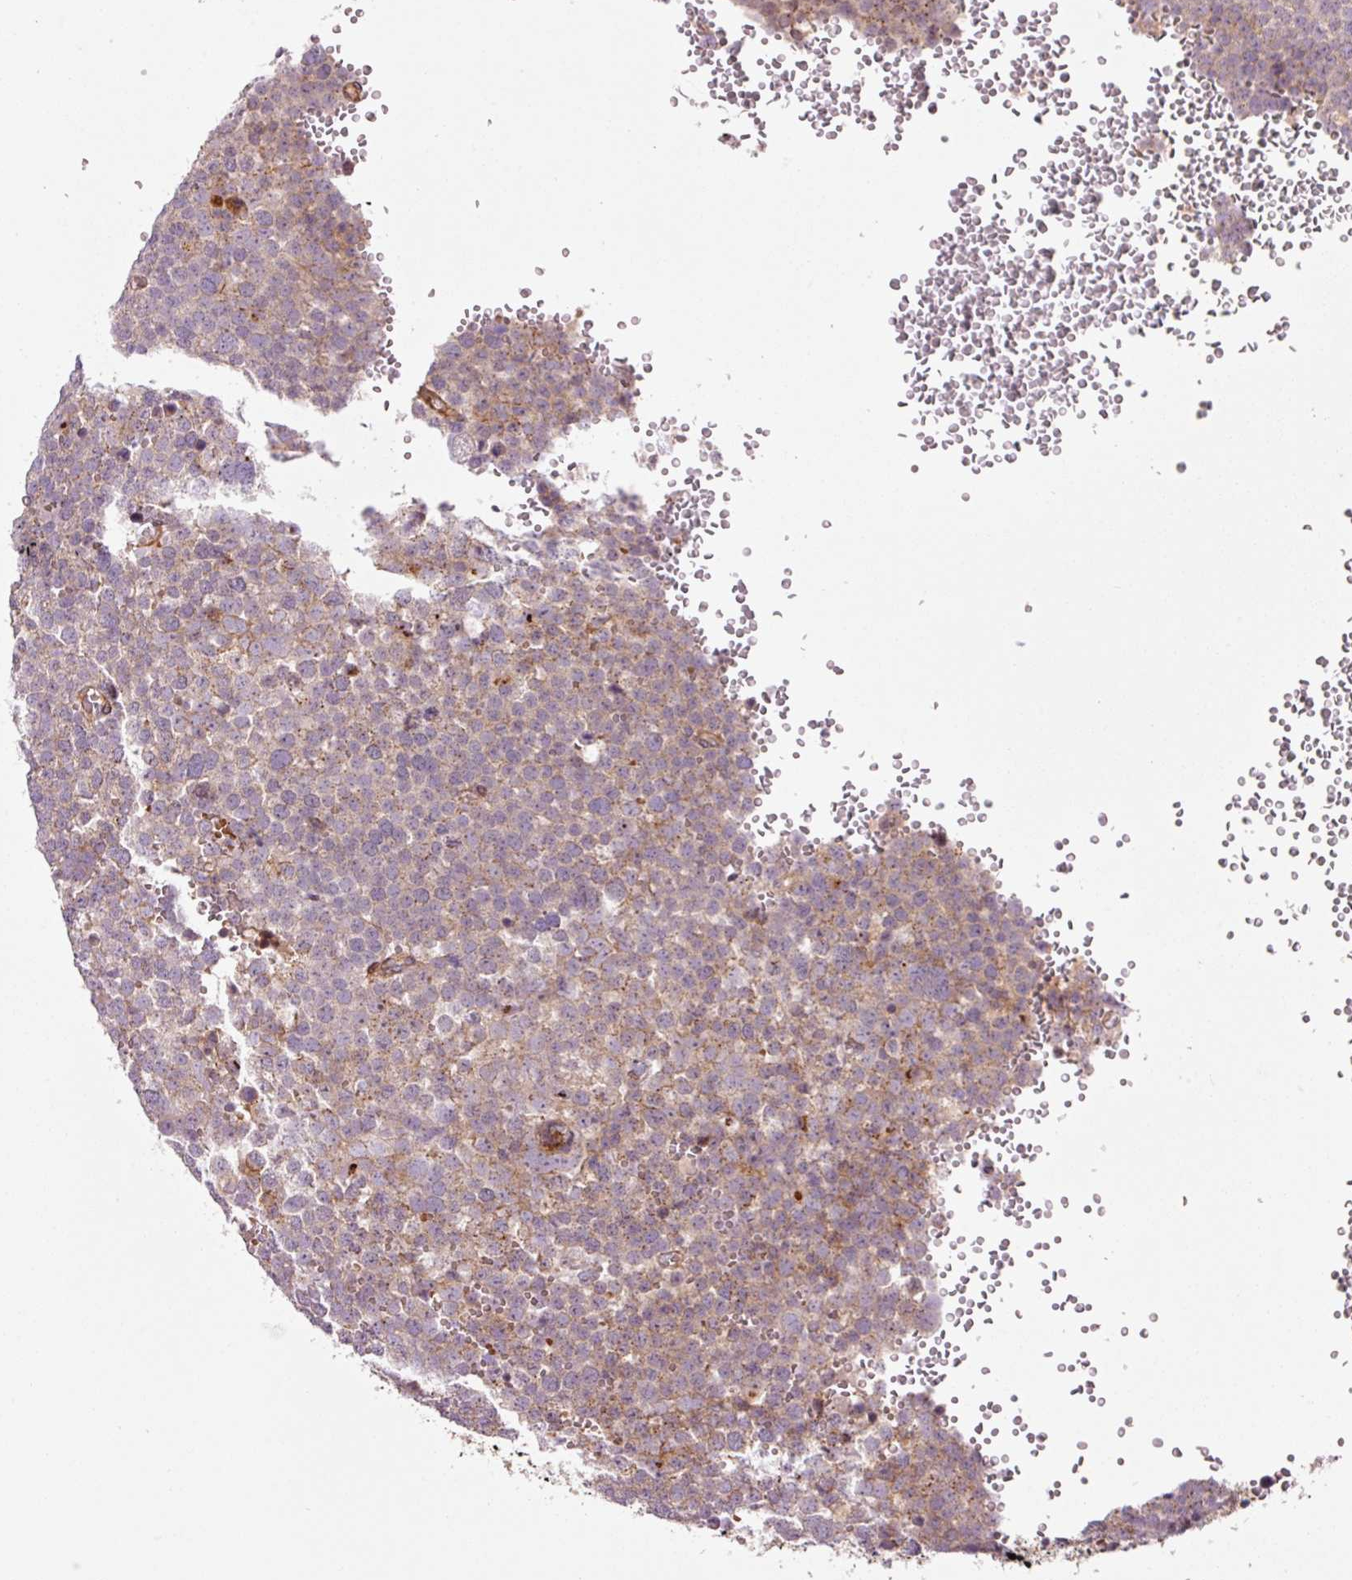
{"staining": {"intensity": "moderate", "quantity": "25%-75%", "location": "cytoplasmic/membranous"}, "tissue": "testis cancer", "cell_type": "Tumor cells", "image_type": "cancer", "snomed": [{"axis": "morphology", "description": "Seminoma, NOS"}, {"axis": "topography", "description": "Testis"}], "caption": "Immunohistochemical staining of seminoma (testis) exhibits moderate cytoplasmic/membranous protein expression in approximately 25%-75% of tumor cells.", "gene": "ANKRD20A1", "patient": {"sex": "male", "age": 71}}